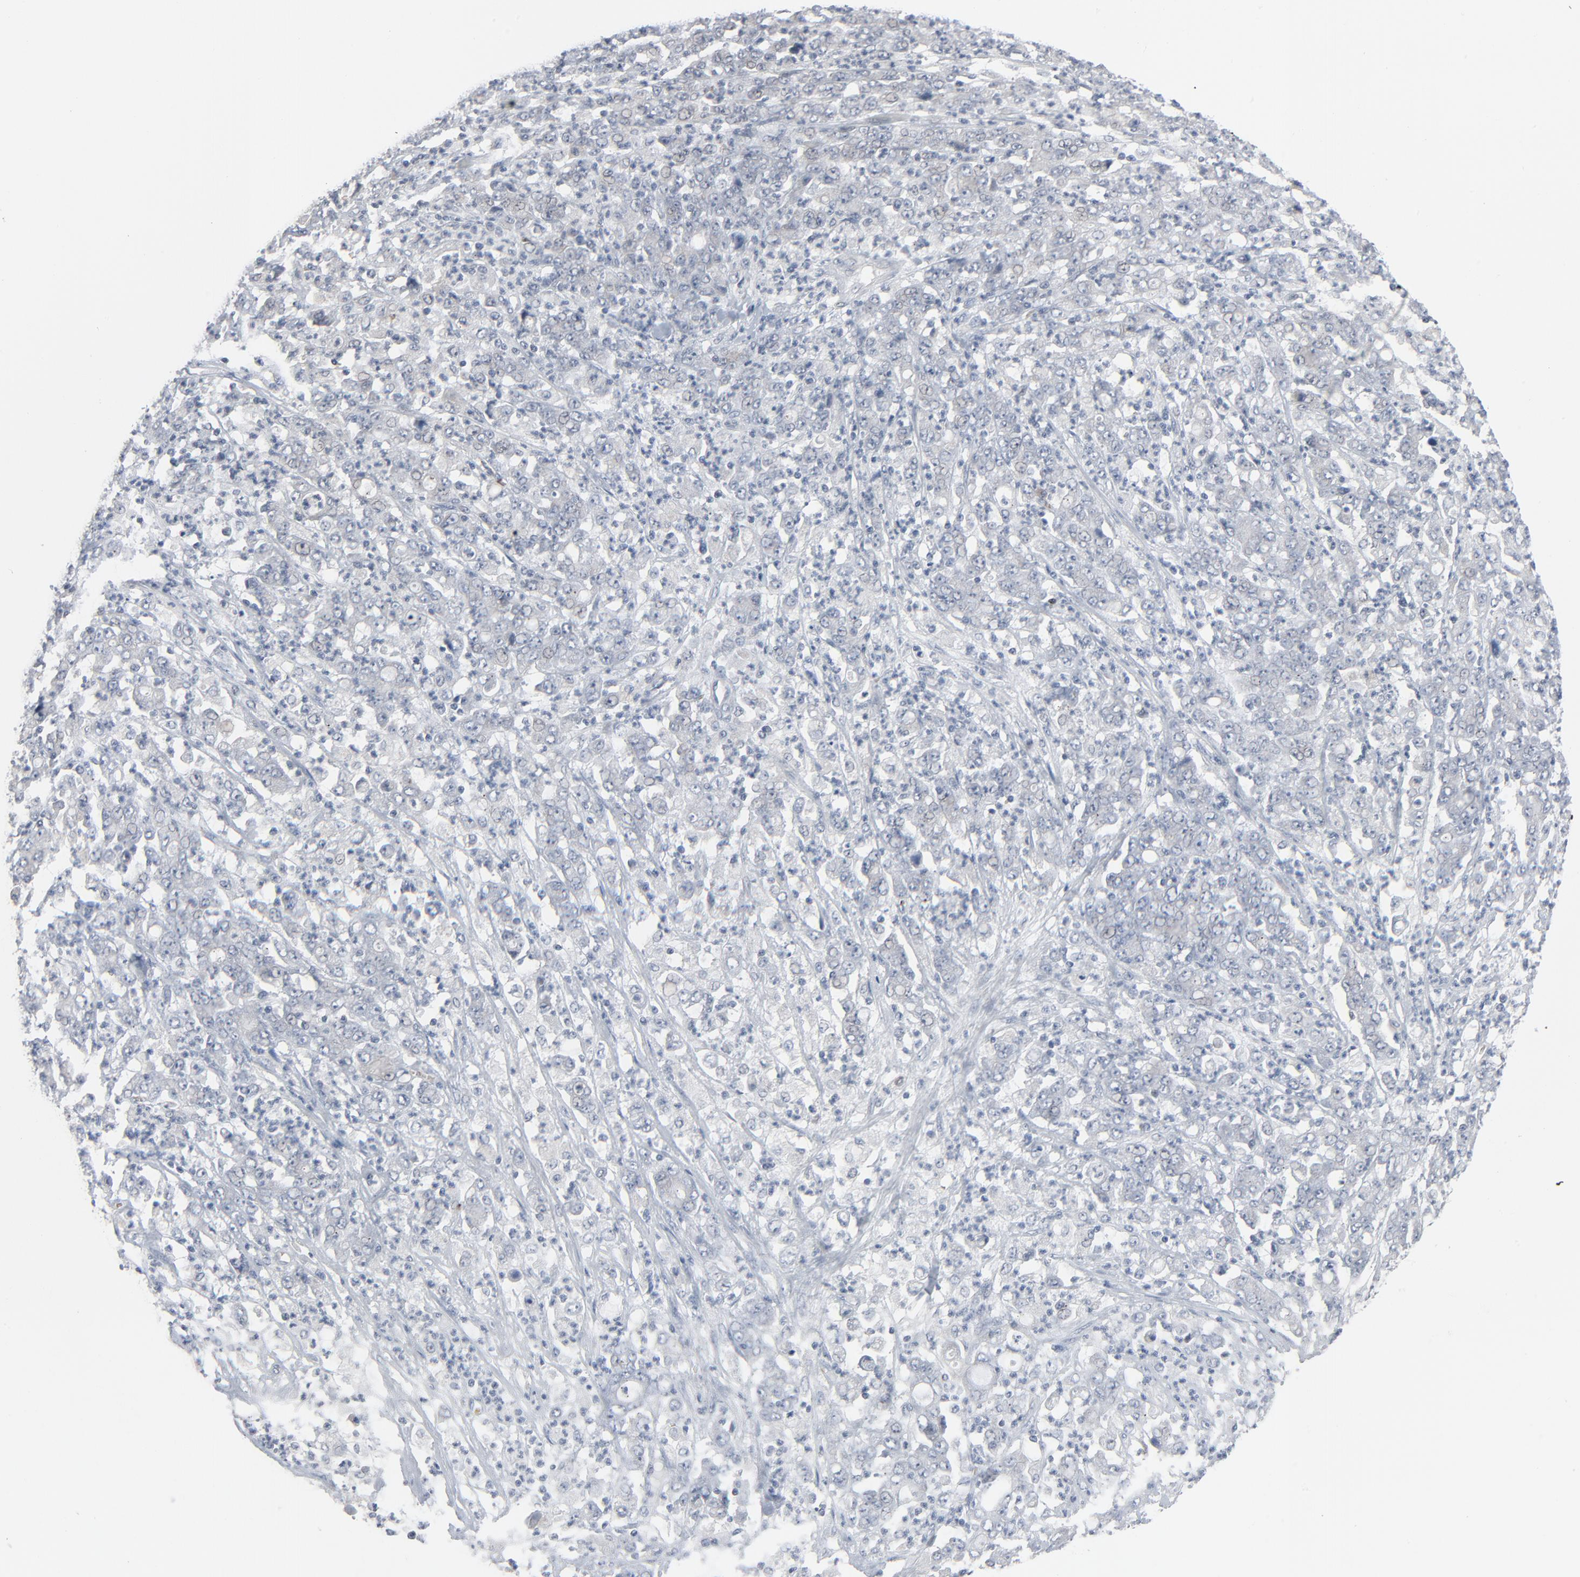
{"staining": {"intensity": "negative", "quantity": "none", "location": "none"}, "tissue": "stomach cancer", "cell_type": "Tumor cells", "image_type": "cancer", "snomed": [{"axis": "morphology", "description": "Adenocarcinoma, NOS"}, {"axis": "topography", "description": "Stomach, lower"}], "caption": "Human adenocarcinoma (stomach) stained for a protein using IHC displays no expression in tumor cells.", "gene": "SAGE1", "patient": {"sex": "female", "age": 71}}